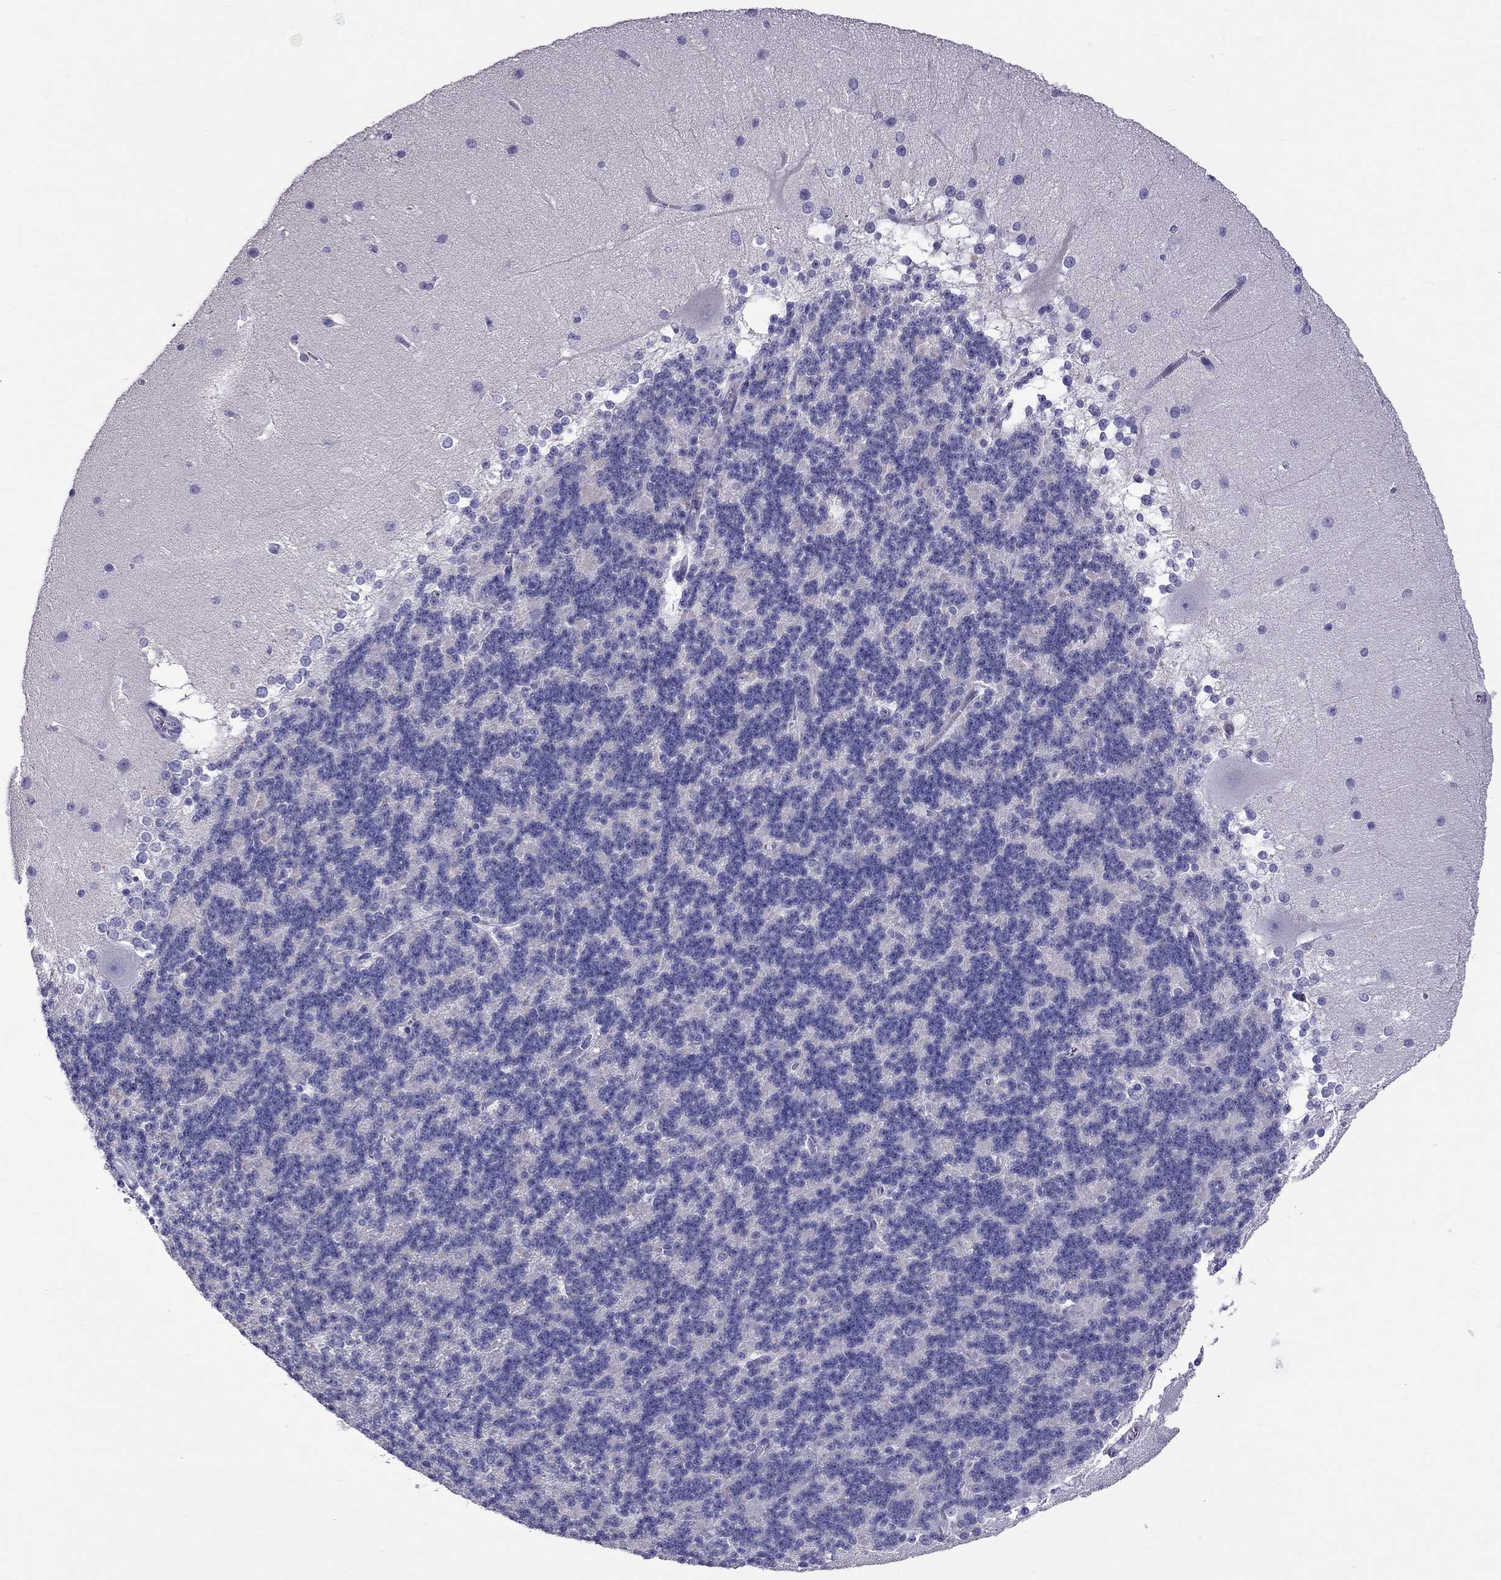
{"staining": {"intensity": "negative", "quantity": "none", "location": "none"}, "tissue": "cerebellum", "cell_type": "Cells in granular layer", "image_type": "normal", "snomed": [{"axis": "morphology", "description": "Normal tissue, NOS"}, {"axis": "topography", "description": "Cerebellum"}], "caption": "DAB immunohistochemical staining of unremarkable human cerebellum shows no significant expression in cells in granular layer.", "gene": "TTLL13", "patient": {"sex": "female", "age": 19}}